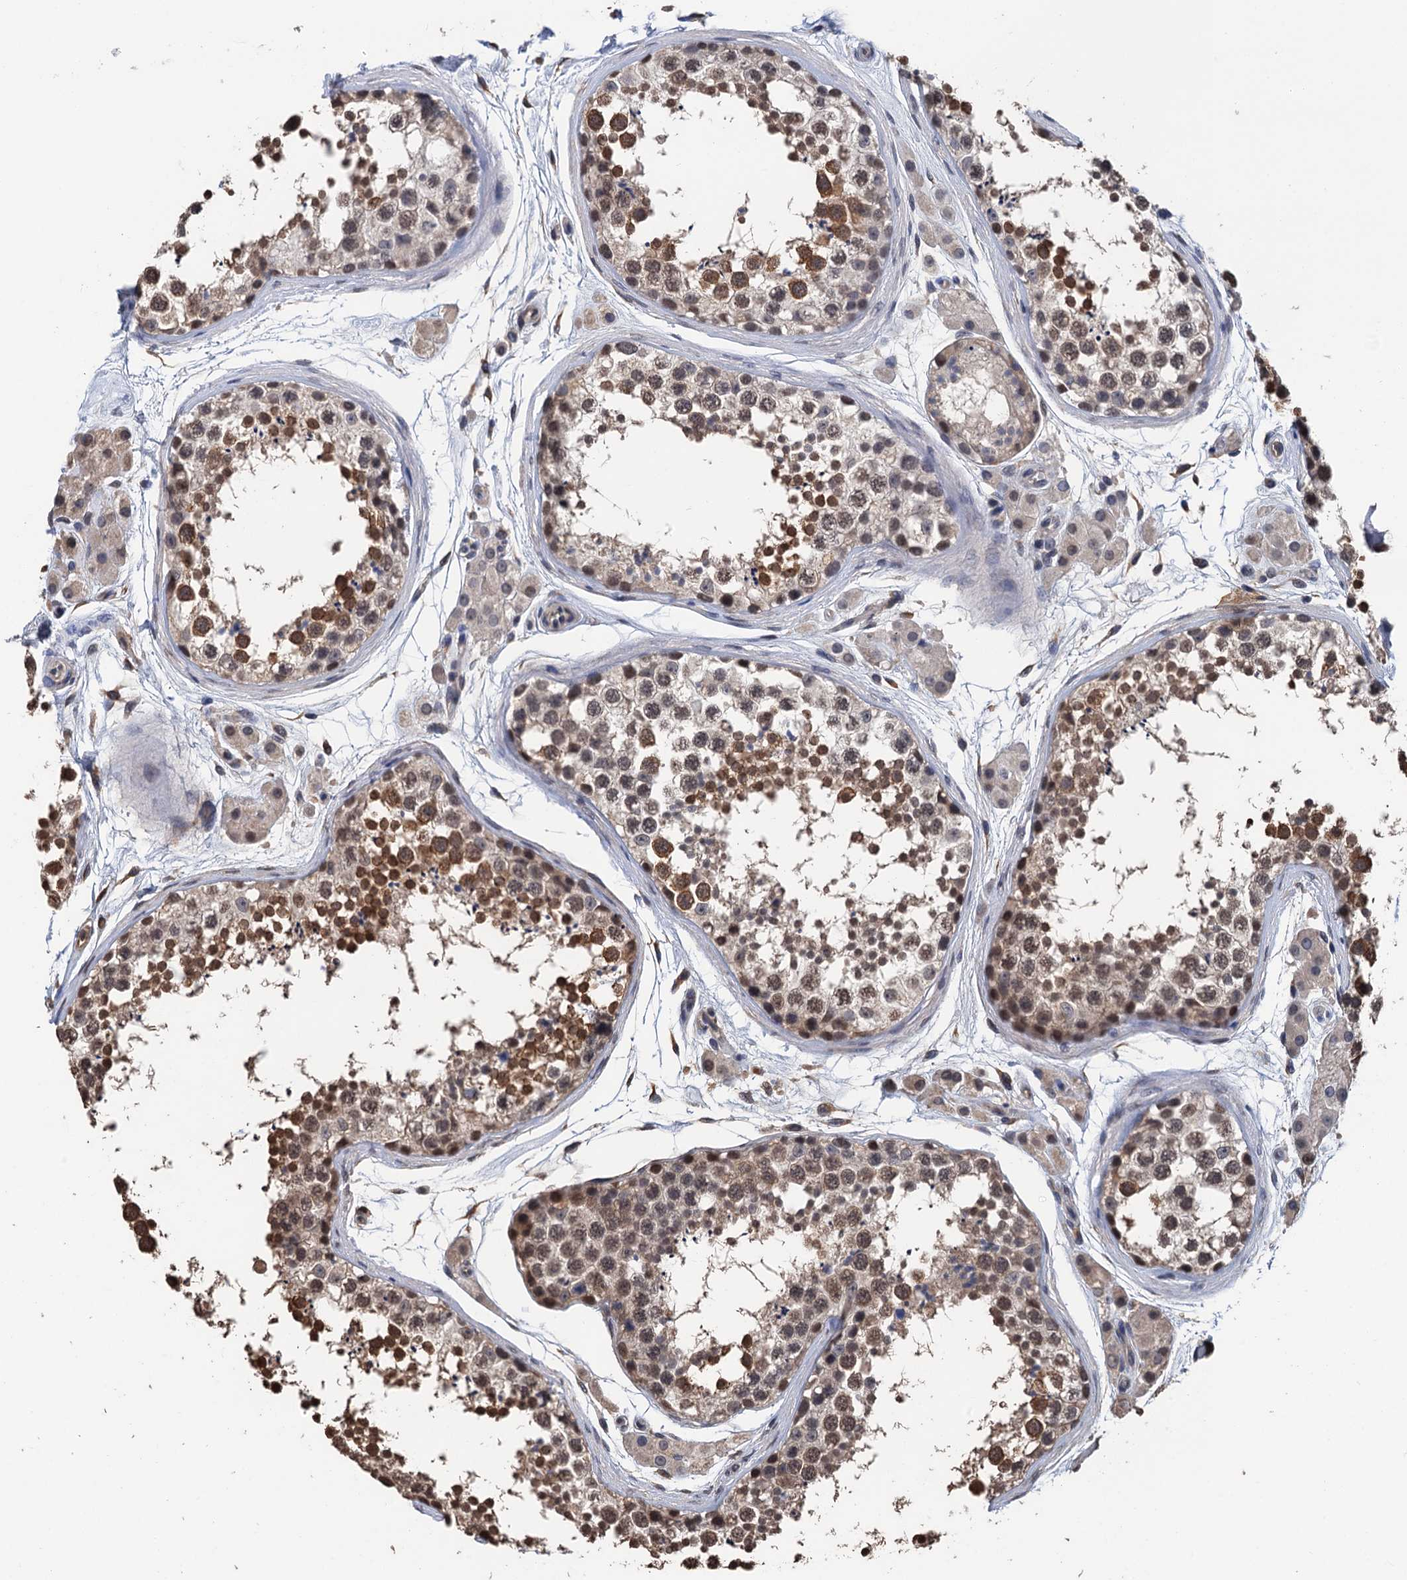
{"staining": {"intensity": "strong", "quantity": "25%-75%", "location": "cytoplasmic/membranous,nuclear"}, "tissue": "testis", "cell_type": "Cells in seminiferous ducts", "image_type": "normal", "snomed": [{"axis": "morphology", "description": "Normal tissue, NOS"}, {"axis": "topography", "description": "Testis"}], "caption": "Immunohistochemical staining of normal testis shows 25%-75% levels of strong cytoplasmic/membranous,nuclear protein positivity in approximately 25%-75% of cells in seminiferous ducts.", "gene": "ART5", "patient": {"sex": "male", "age": 56}}